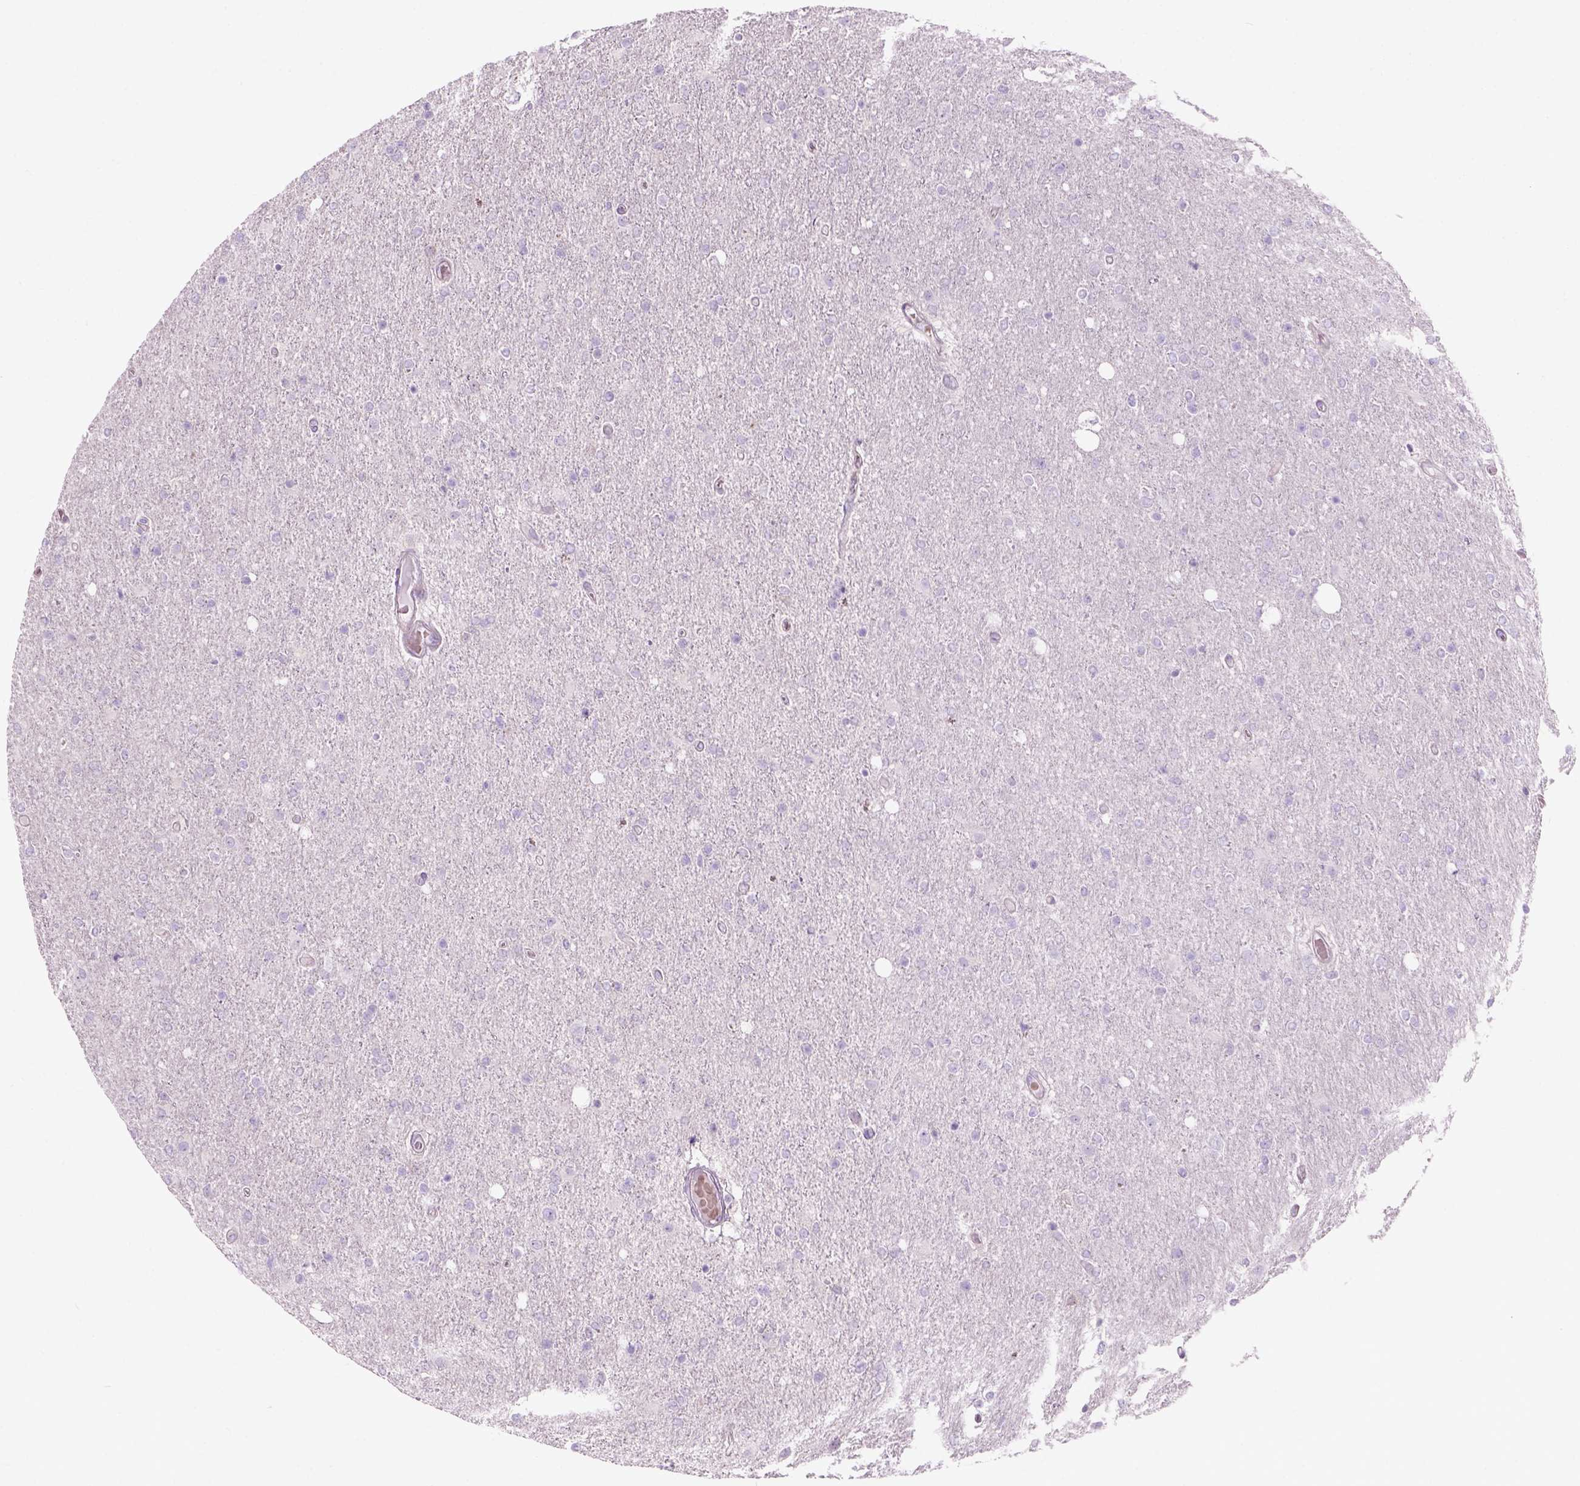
{"staining": {"intensity": "negative", "quantity": "none", "location": "none"}, "tissue": "glioma", "cell_type": "Tumor cells", "image_type": "cancer", "snomed": [{"axis": "morphology", "description": "Glioma, malignant, High grade"}, {"axis": "topography", "description": "Cerebral cortex"}], "caption": "A high-resolution micrograph shows immunohistochemistry staining of glioma, which reveals no significant staining in tumor cells. (Immunohistochemistry (ihc), brightfield microscopy, high magnification).", "gene": "CD84", "patient": {"sex": "male", "age": 70}}